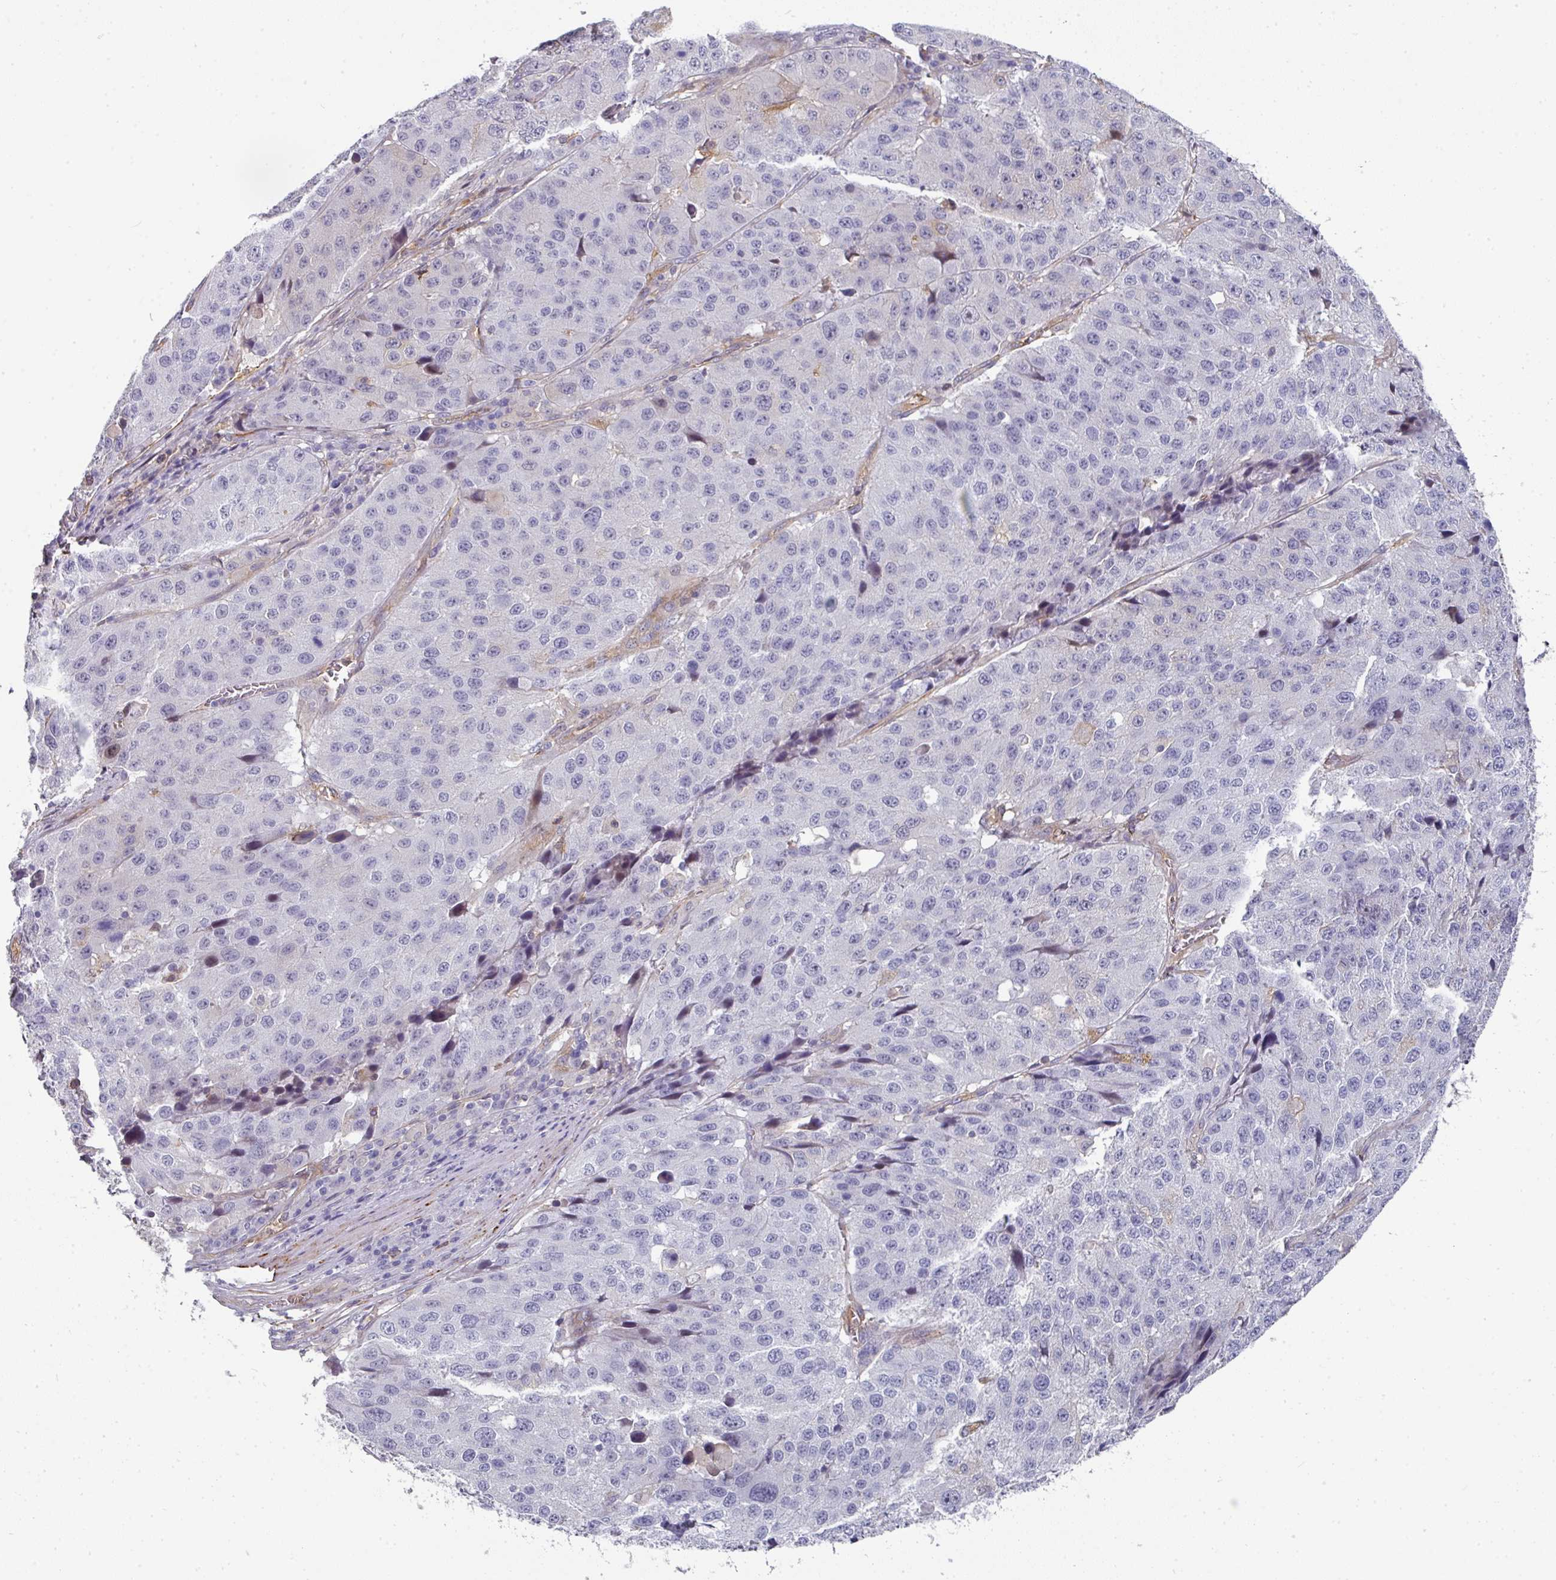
{"staining": {"intensity": "negative", "quantity": "none", "location": "none"}, "tissue": "stomach cancer", "cell_type": "Tumor cells", "image_type": "cancer", "snomed": [{"axis": "morphology", "description": "Adenocarcinoma, NOS"}, {"axis": "topography", "description": "Stomach"}], "caption": "Protein analysis of stomach cancer demonstrates no significant positivity in tumor cells. Nuclei are stained in blue.", "gene": "BEND5", "patient": {"sex": "male", "age": 71}}